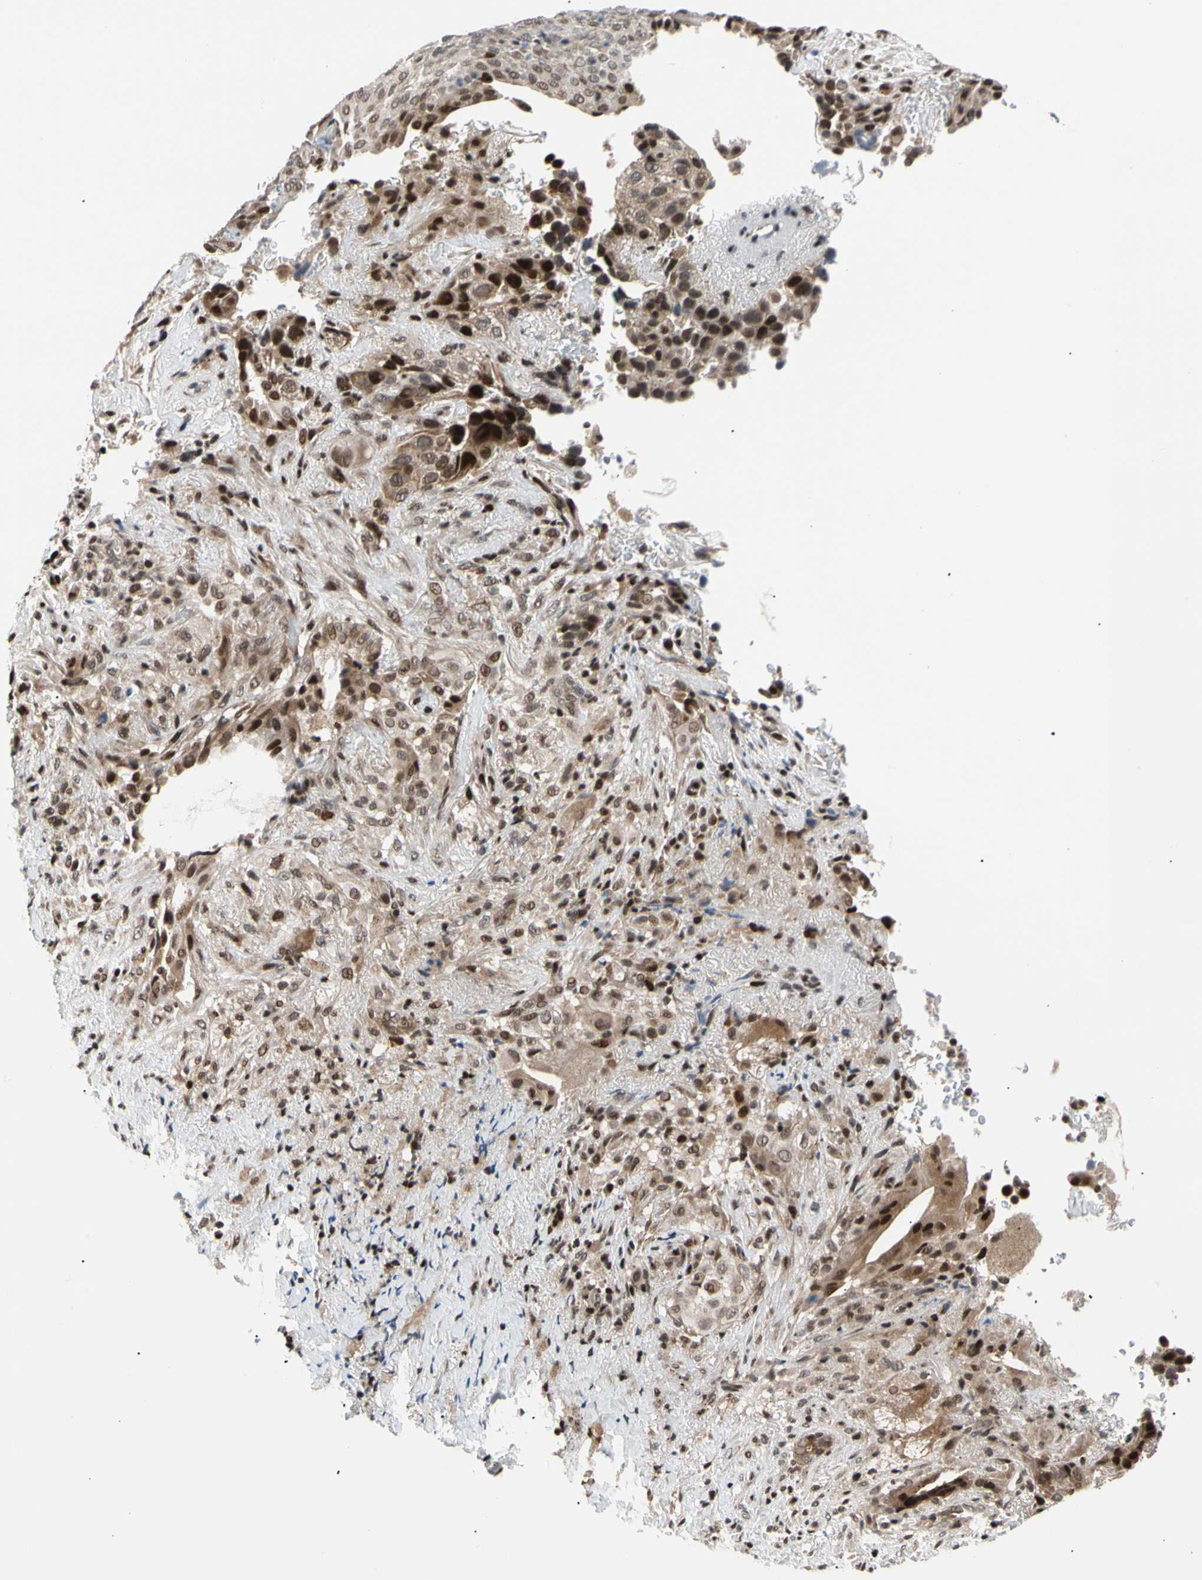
{"staining": {"intensity": "strong", "quantity": ">75%", "location": "nuclear"}, "tissue": "lung cancer", "cell_type": "Tumor cells", "image_type": "cancer", "snomed": [{"axis": "morphology", "description": "Squamous cell carcinoma, NOS"}, {"axis": "topography", "description": "Lung"}], "caption": "Protein staining of lung cancer (squamous cell carcinoma) tissue displays strong nuclear positivity in approximately >75% of tumor cells.", "gene": "E2F1", "patient": {"sex": "male", "age": 54}}